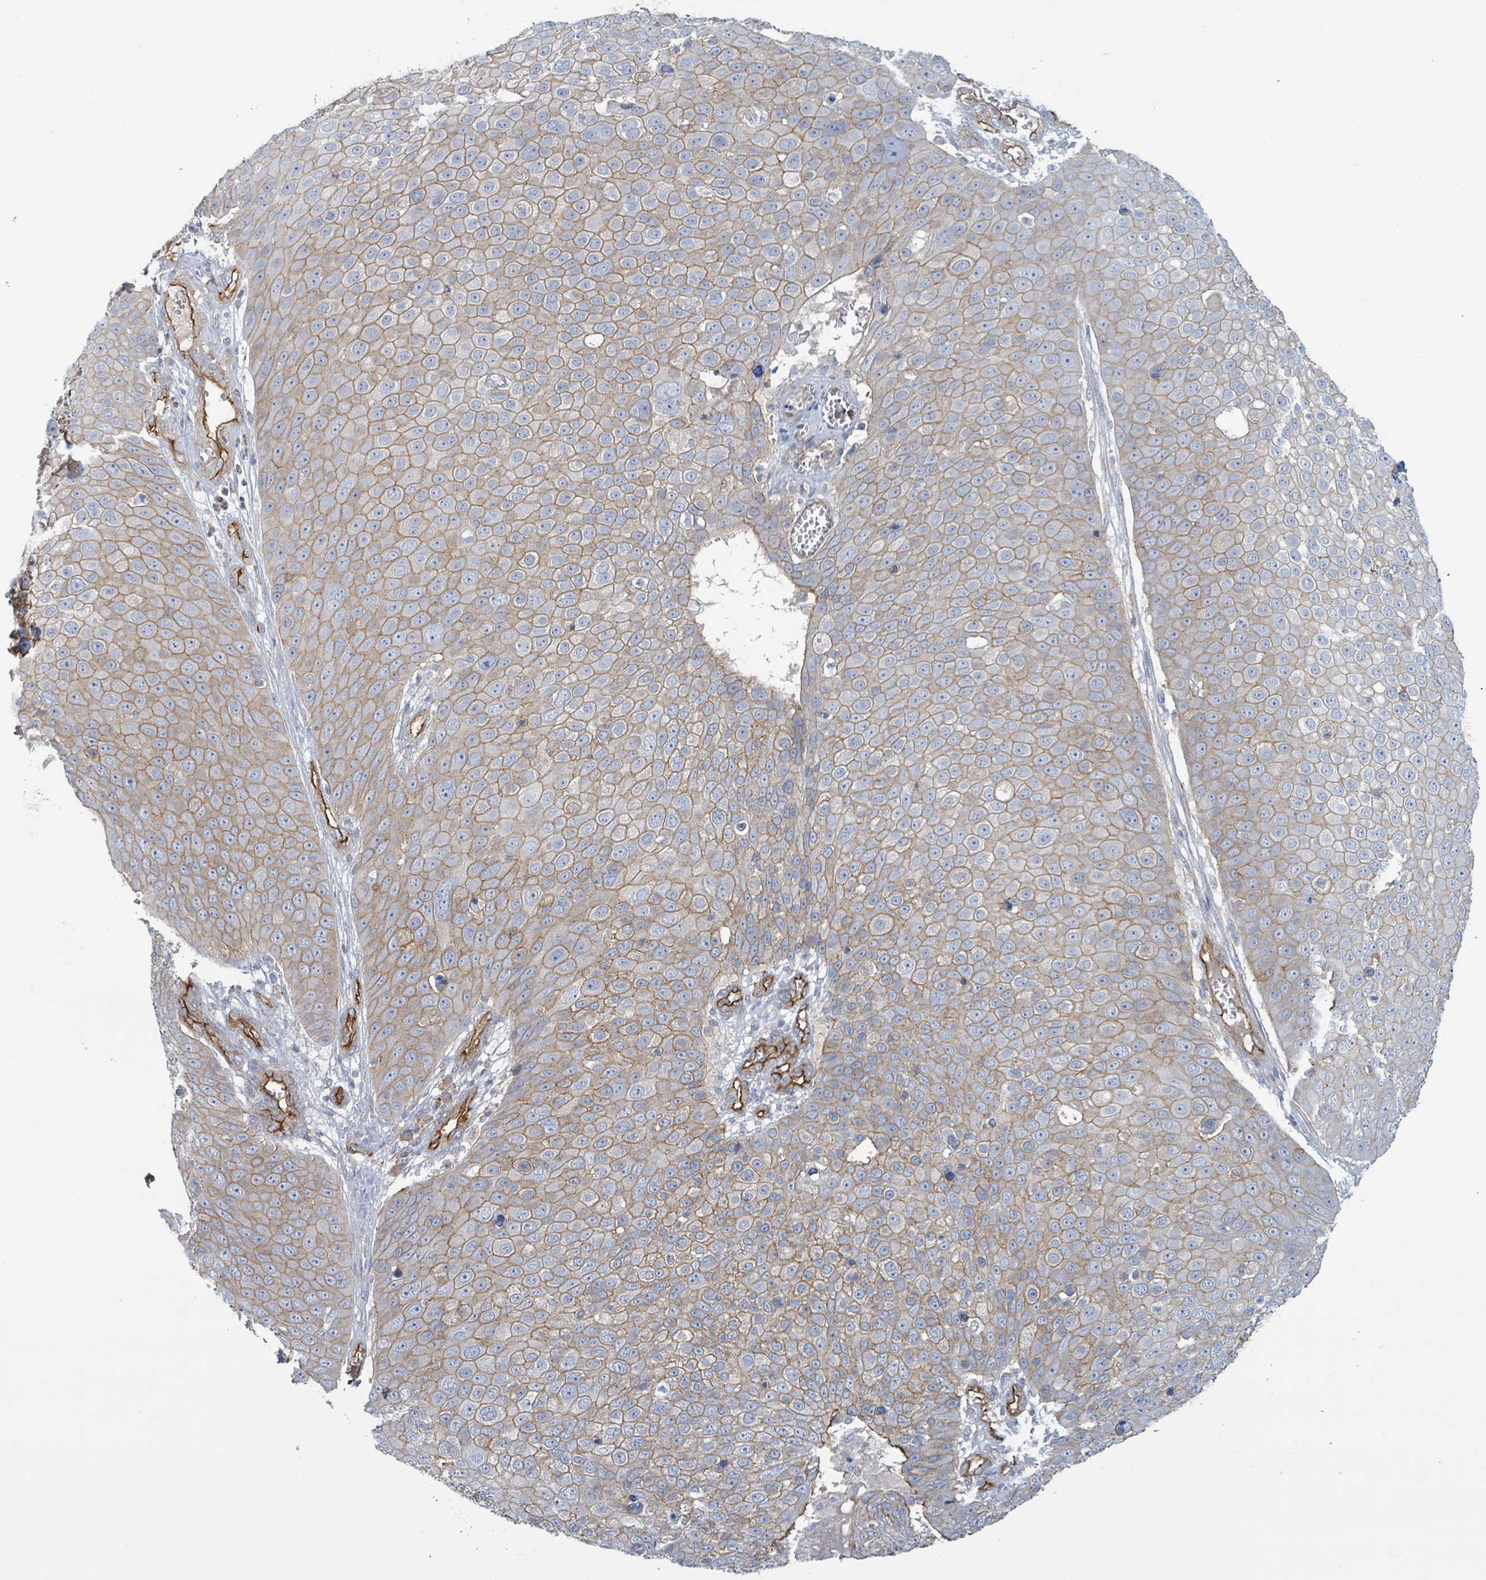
{"staining": {"intensity": "moderate", "quantity": ">75%", "location": "cytoplasmic/membranous"}, "tissue": "skin cancer", "cell_type": "Tumor cells", "image_type": "cancer", "snomed": [{"axis": "morphology", "description": "Squamous cell carcinoma, NOS"}, {"axis": "topography", "description": "Skin"}], "caption": "Moderate cytoplasmic/membranous protein staining is seen in about >75% of tumor cells in skin squamous cell carcinoma.", "gene": "LDOC1", "patient": {"sex": "male", "age": 71}}